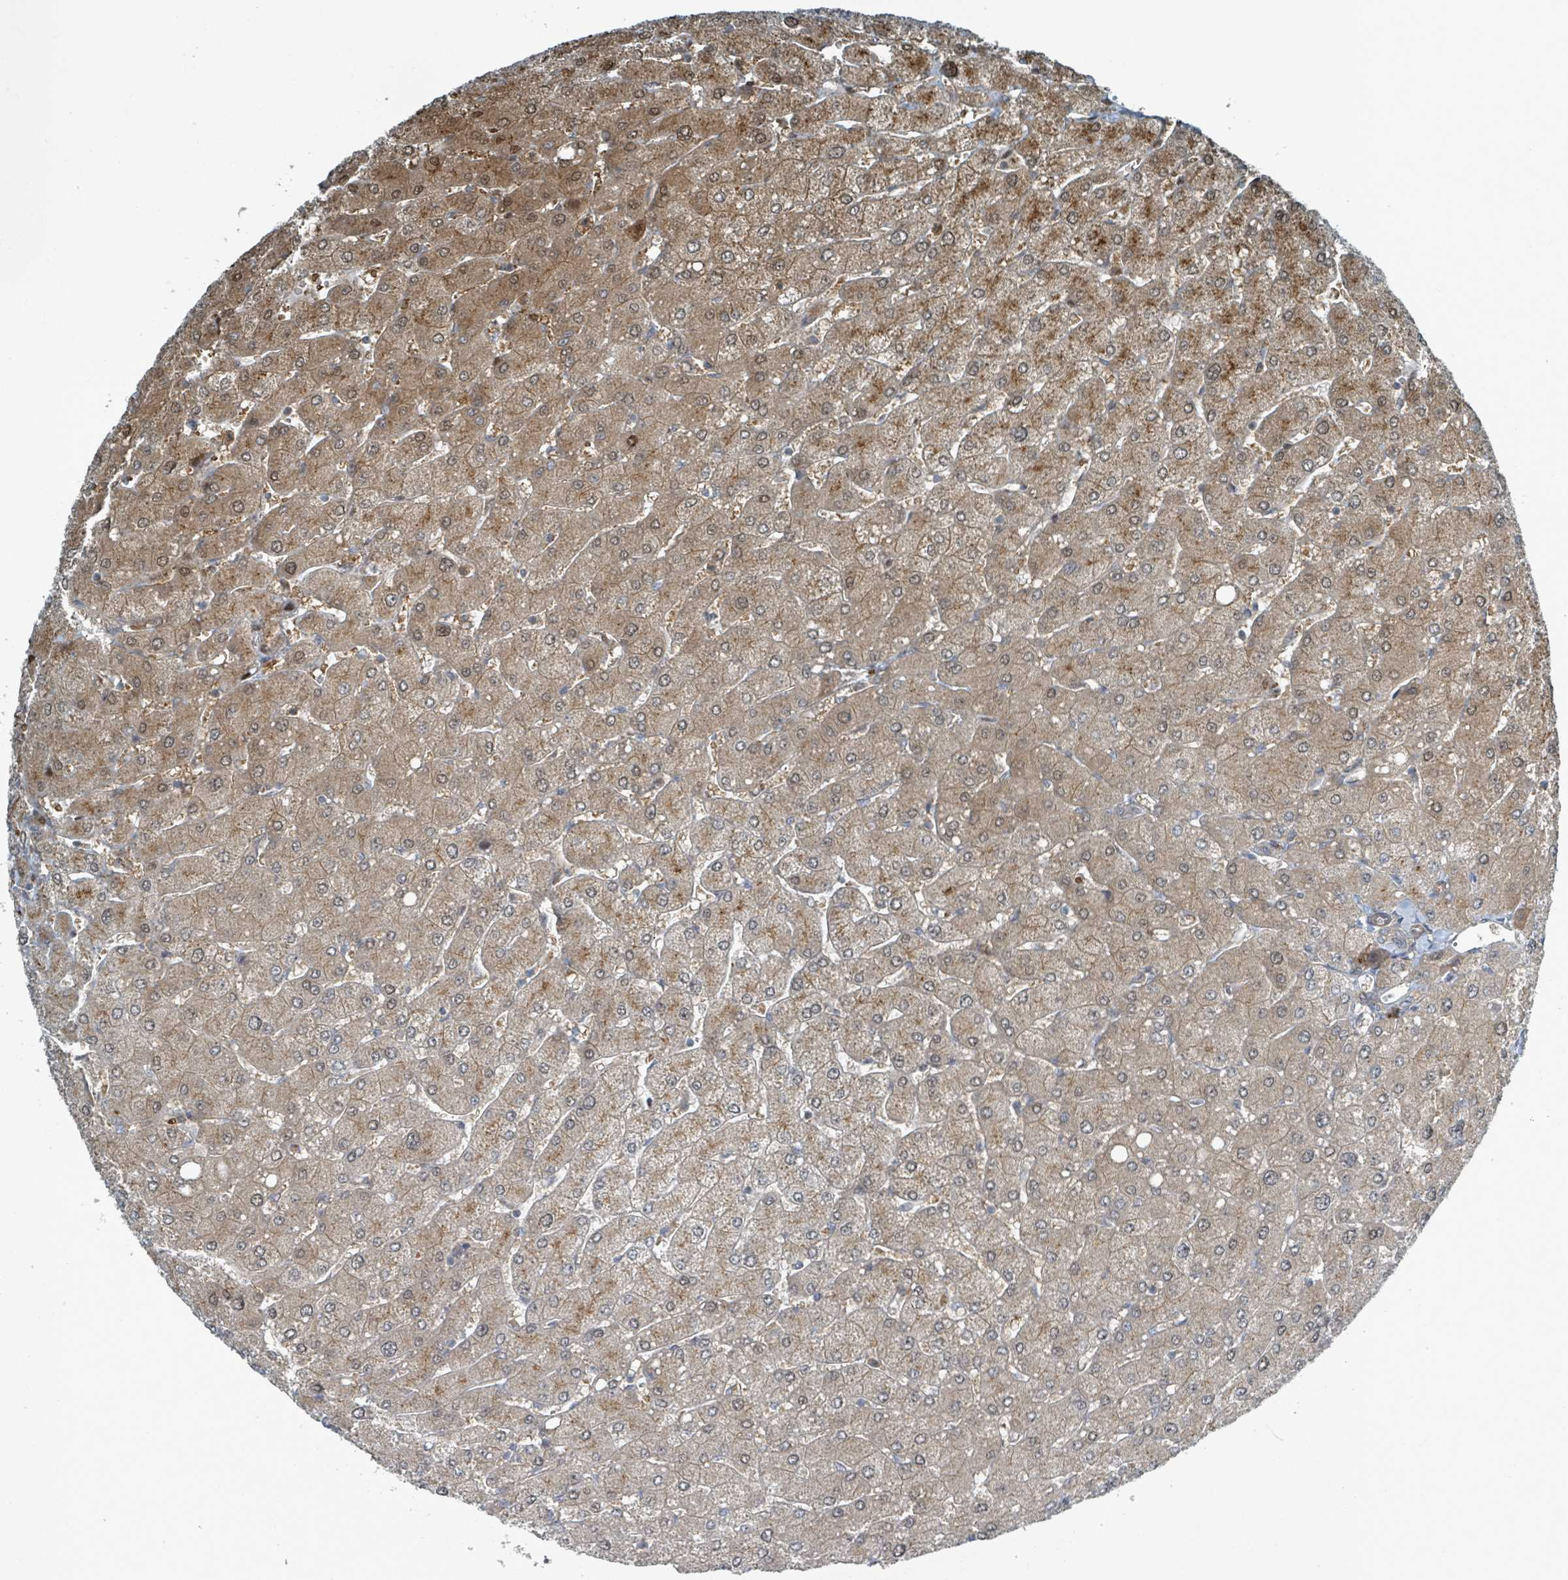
{"staining": {"intensity": "weak", "quantity": ">75%", "location": "cytoplasmic/membranous"}, "tissue": "liver", "cell_type": "Cholangiocytes", "image_type": "normal", "snomed": [{"axis": "morphology", "description": "Normal tissue, NOS"}, {"axis": "topography", "description": "Liver"}], "caption": "A photomicrograph showing weak cytoplasmic/membranous expression in approximately >75% of cholangiocytes in benign liver, as visualized by brown immunohistochemical staining.", "gene": "RHPN2", "patient": {"sex": "male", "age": 55}}